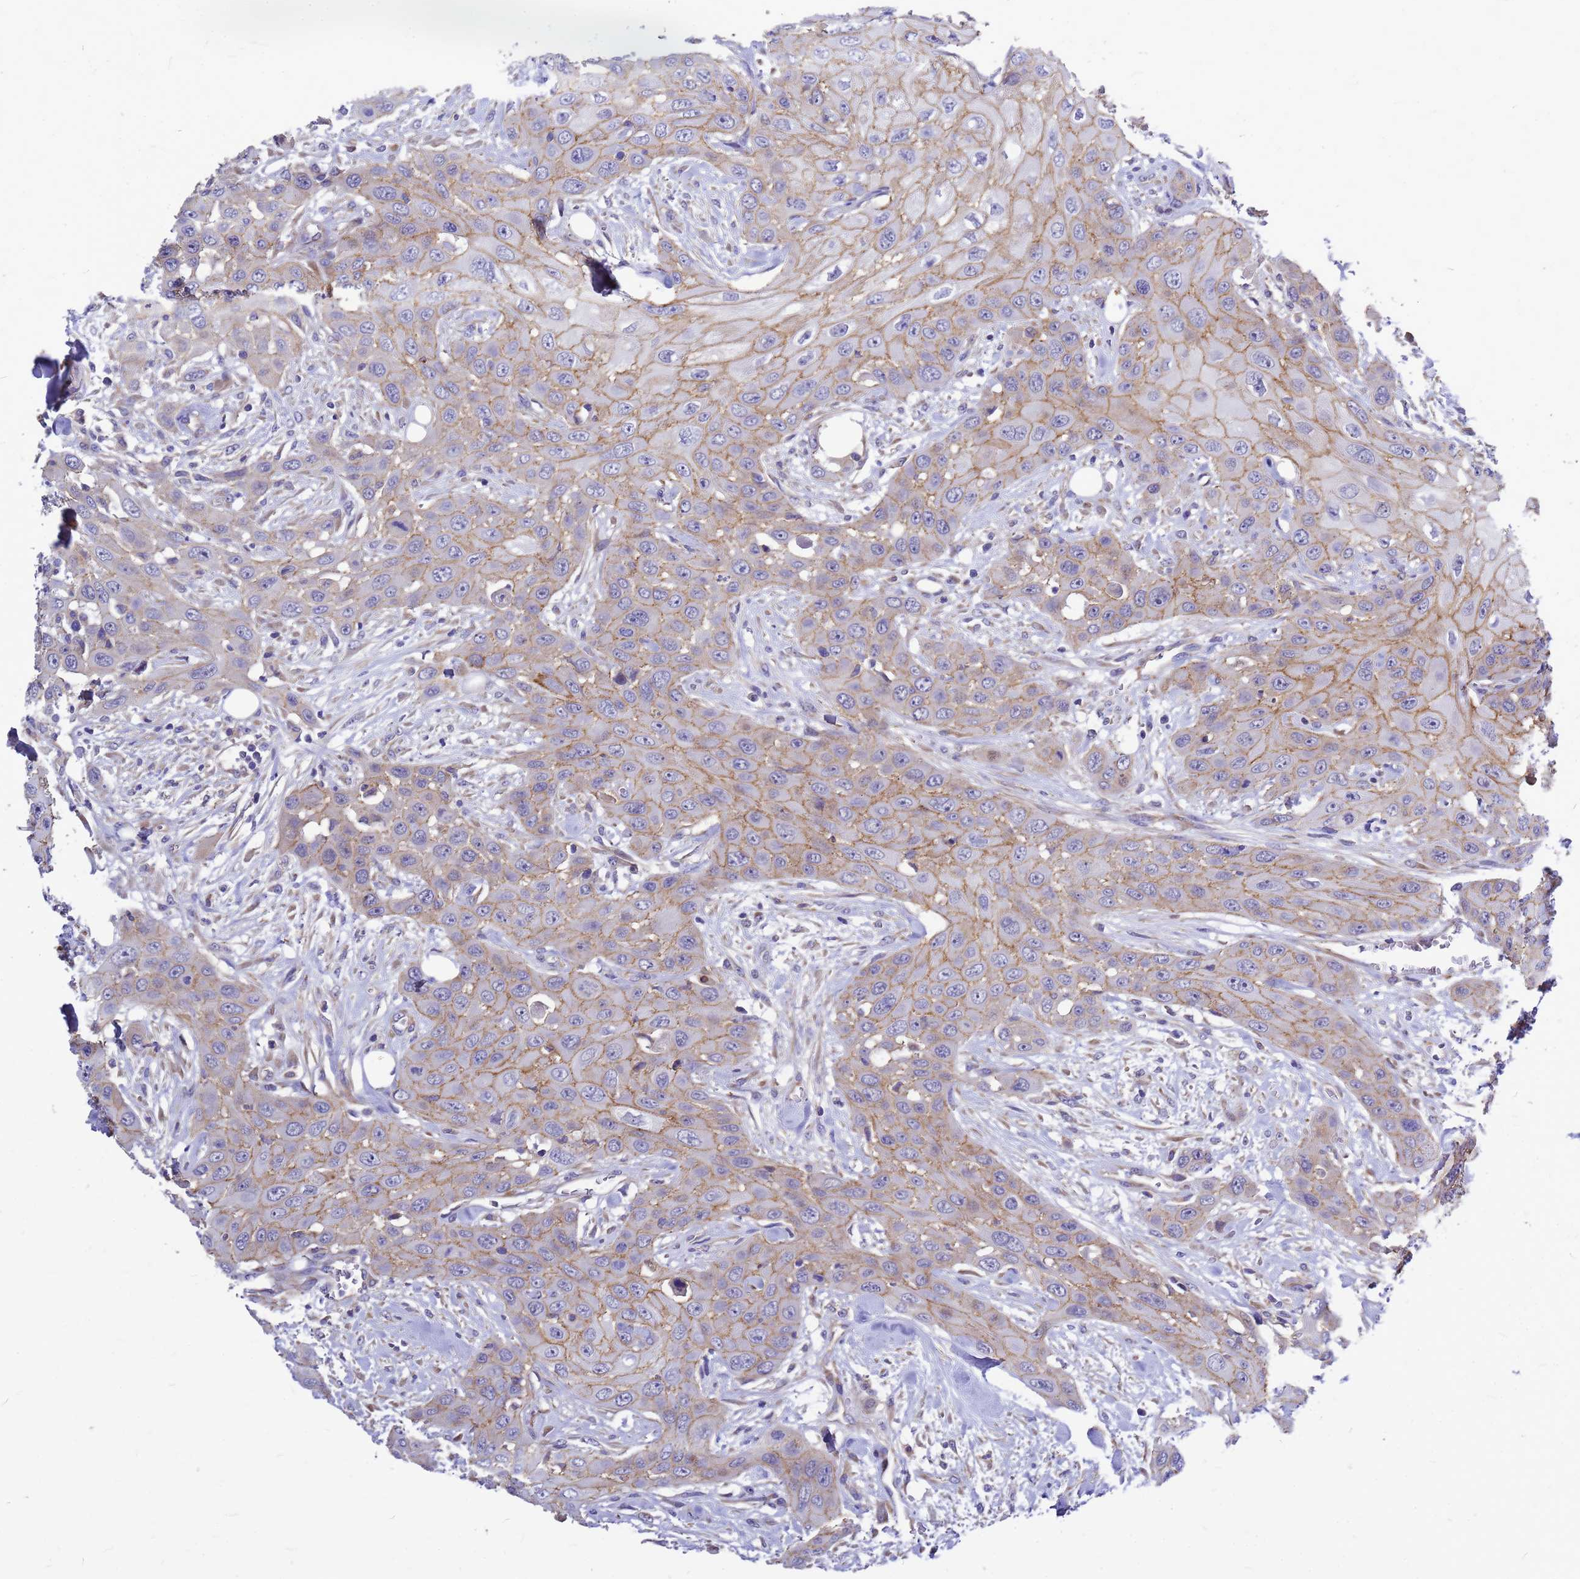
{"staining": {"intensity": "moderate", "quantity": ">75%", "location": "cytoplasmic/membranous"}, "tissue": "head and neck cancer", "cell_type": "Tumor cells", "image_type": "cancer", "snomed": [{"axis": "morphology", "description": "Squamous cell carcinoma, NOS"}, {"axis": "topography", "description": "Head-Neck"}], "caption": "This is a histology image of IHC staining of head and neck cancer, which shows moderate staining in the cytoplasmic/membranous of tumor cells.", "gene": "FBXW5", "patient": {"sex": "male", "age": 81}}